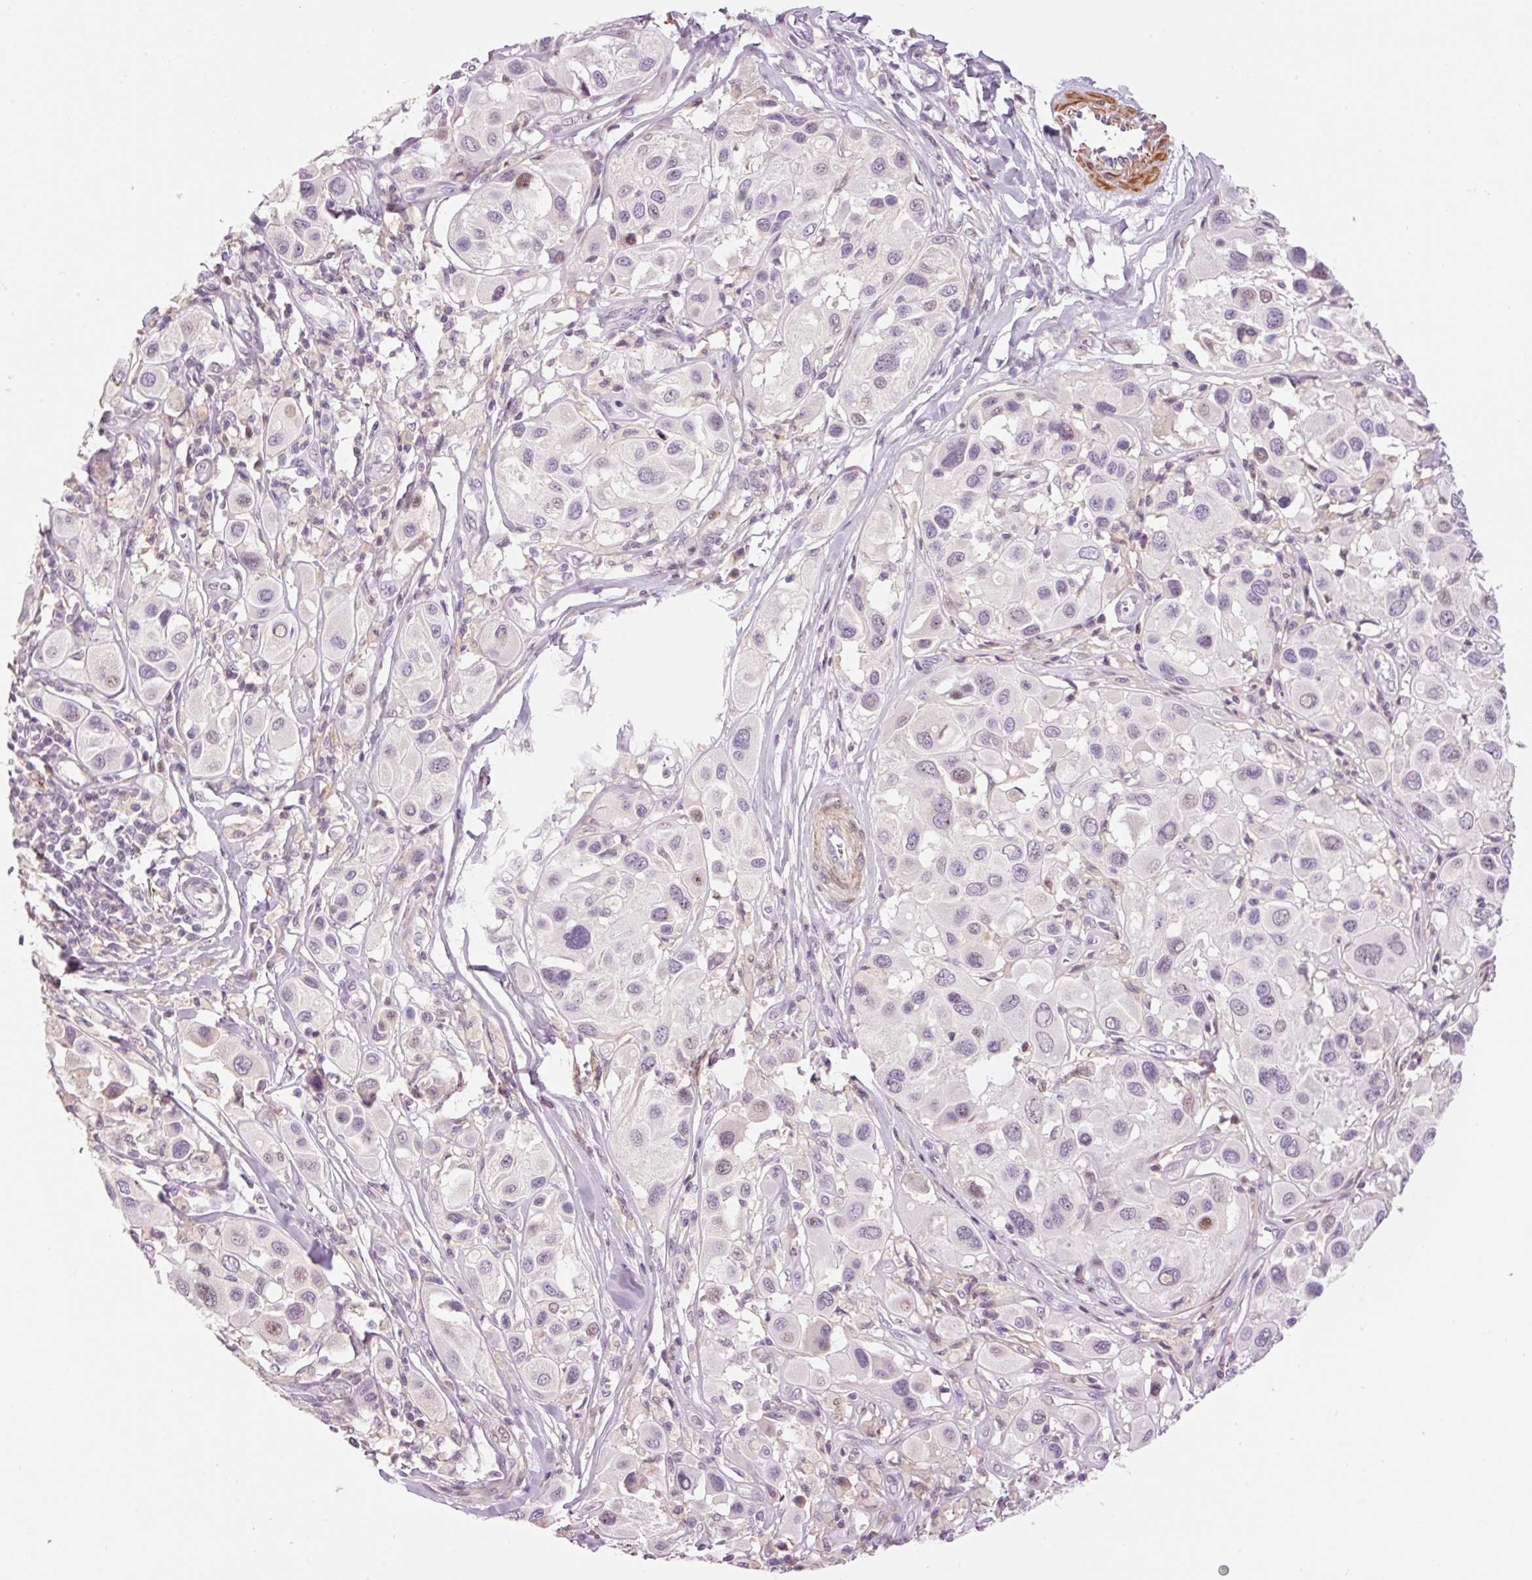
{"staining": {"intensity": "negative", "quantity": "none", "location": "none"}, "tissue": "melanoma", "cell_type": "Tumor cells", "image_type": "cancer", "snomed": [{"axis": "morphology", "description": "Malignant melanoma, Metastatic site"}, {"axis": "topography", "description": "Skin"}], "caption": "A high-resolution micrograph shows IHC staining of melanoma, which reveals no significant positivity in tumor cells.", "gene": "HNF1A", "patient": {"sex": "male", "age": 41}}